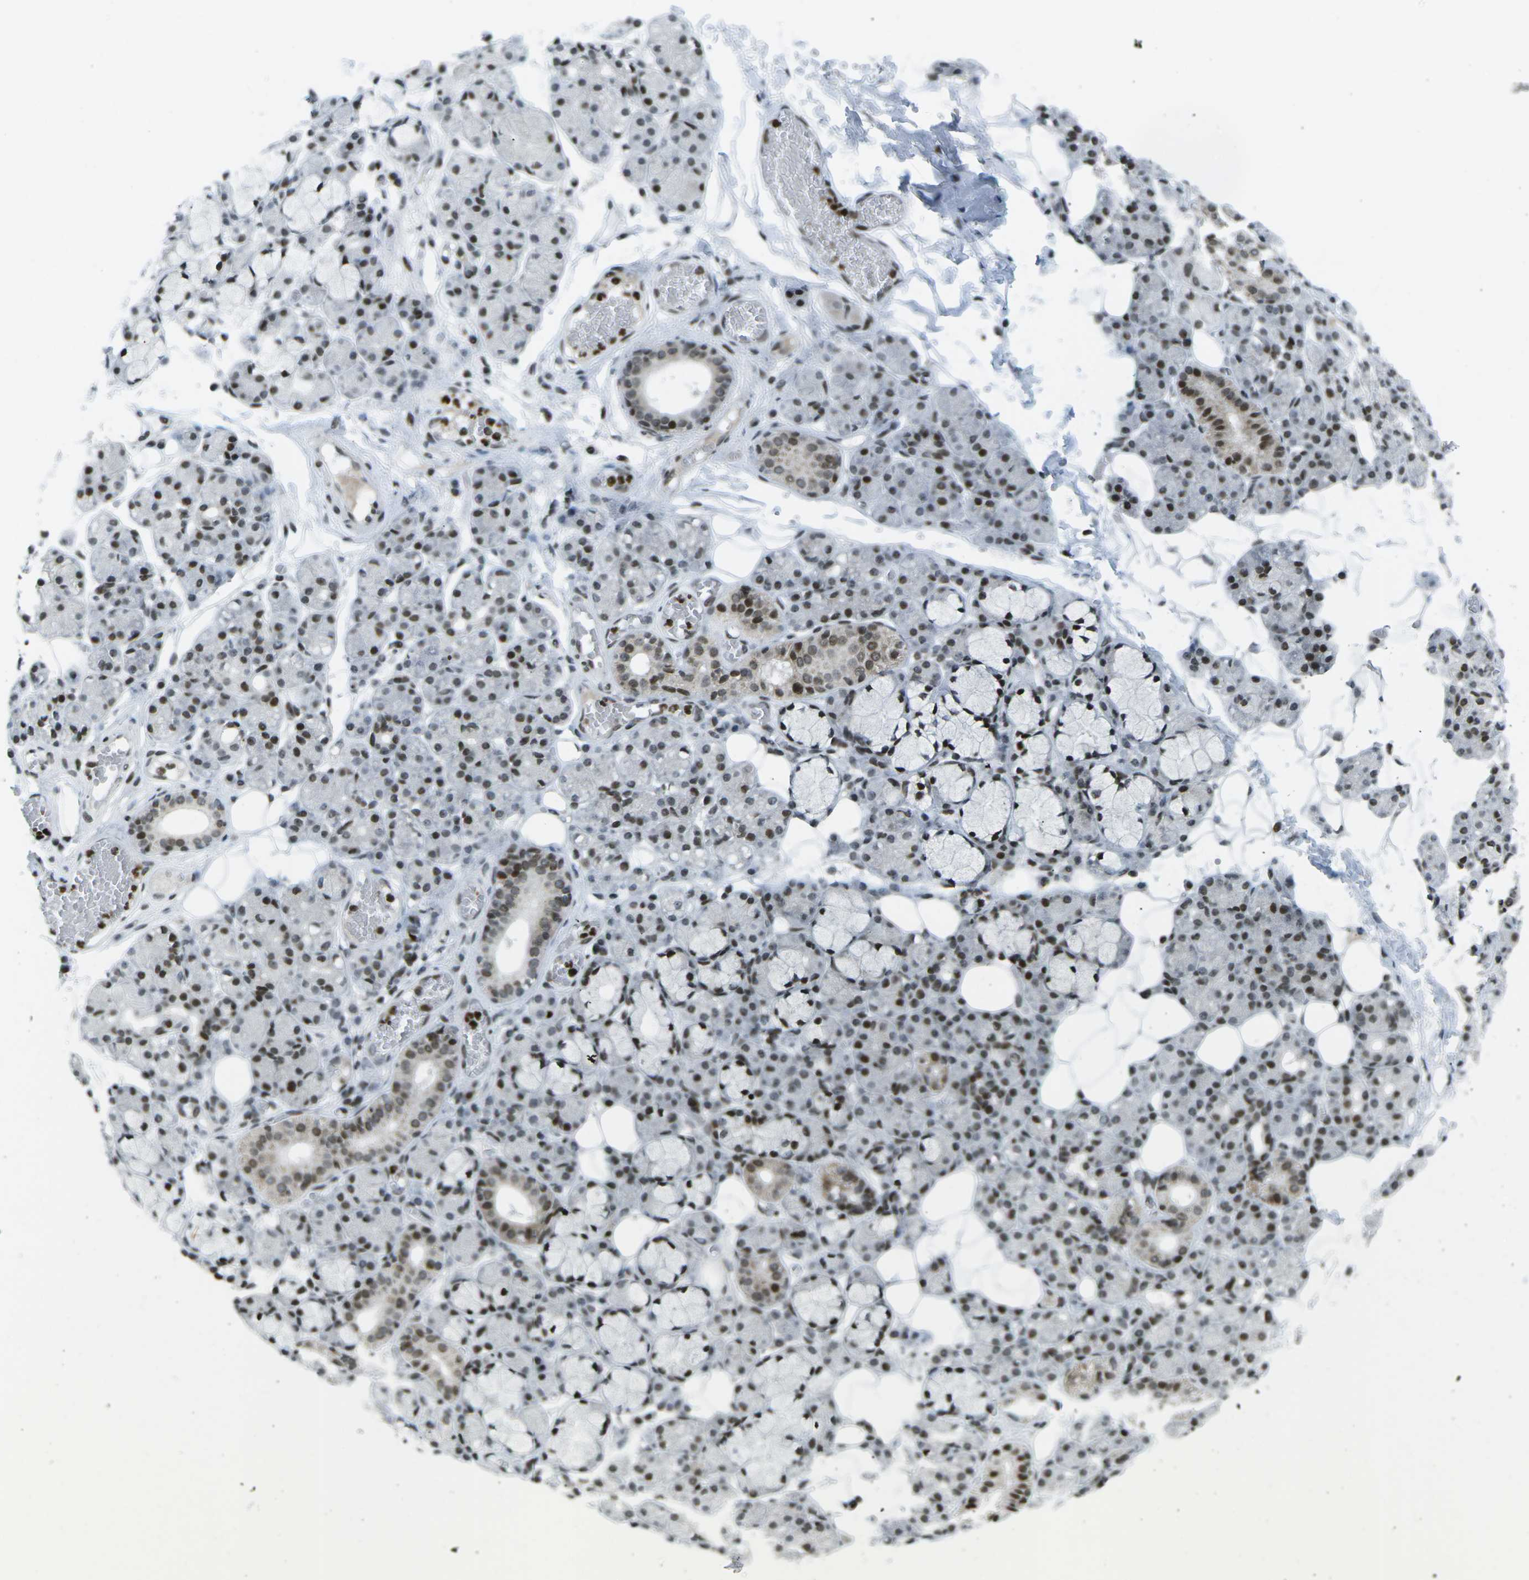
{"staining": {"intensity": "strong", "quantity": "25%-75%", "location": "nuclear"}, "tissue": "salivary gland", "cell_type": "Glandular cells", "image_type": "normal", "snomed": [{"axis": "morphology", "description": "Normal tissue, NOS"}, {"axis": "topography", "description": "Salivary gland"}], "caption": "The image shows immunohistochemical staining of benign salivary gland. There is strong nuclear positivity is present in approximately 25%-75% of glandular cells.", "gene": "EME1", "patient": {"sex": "male", "age": 63}}